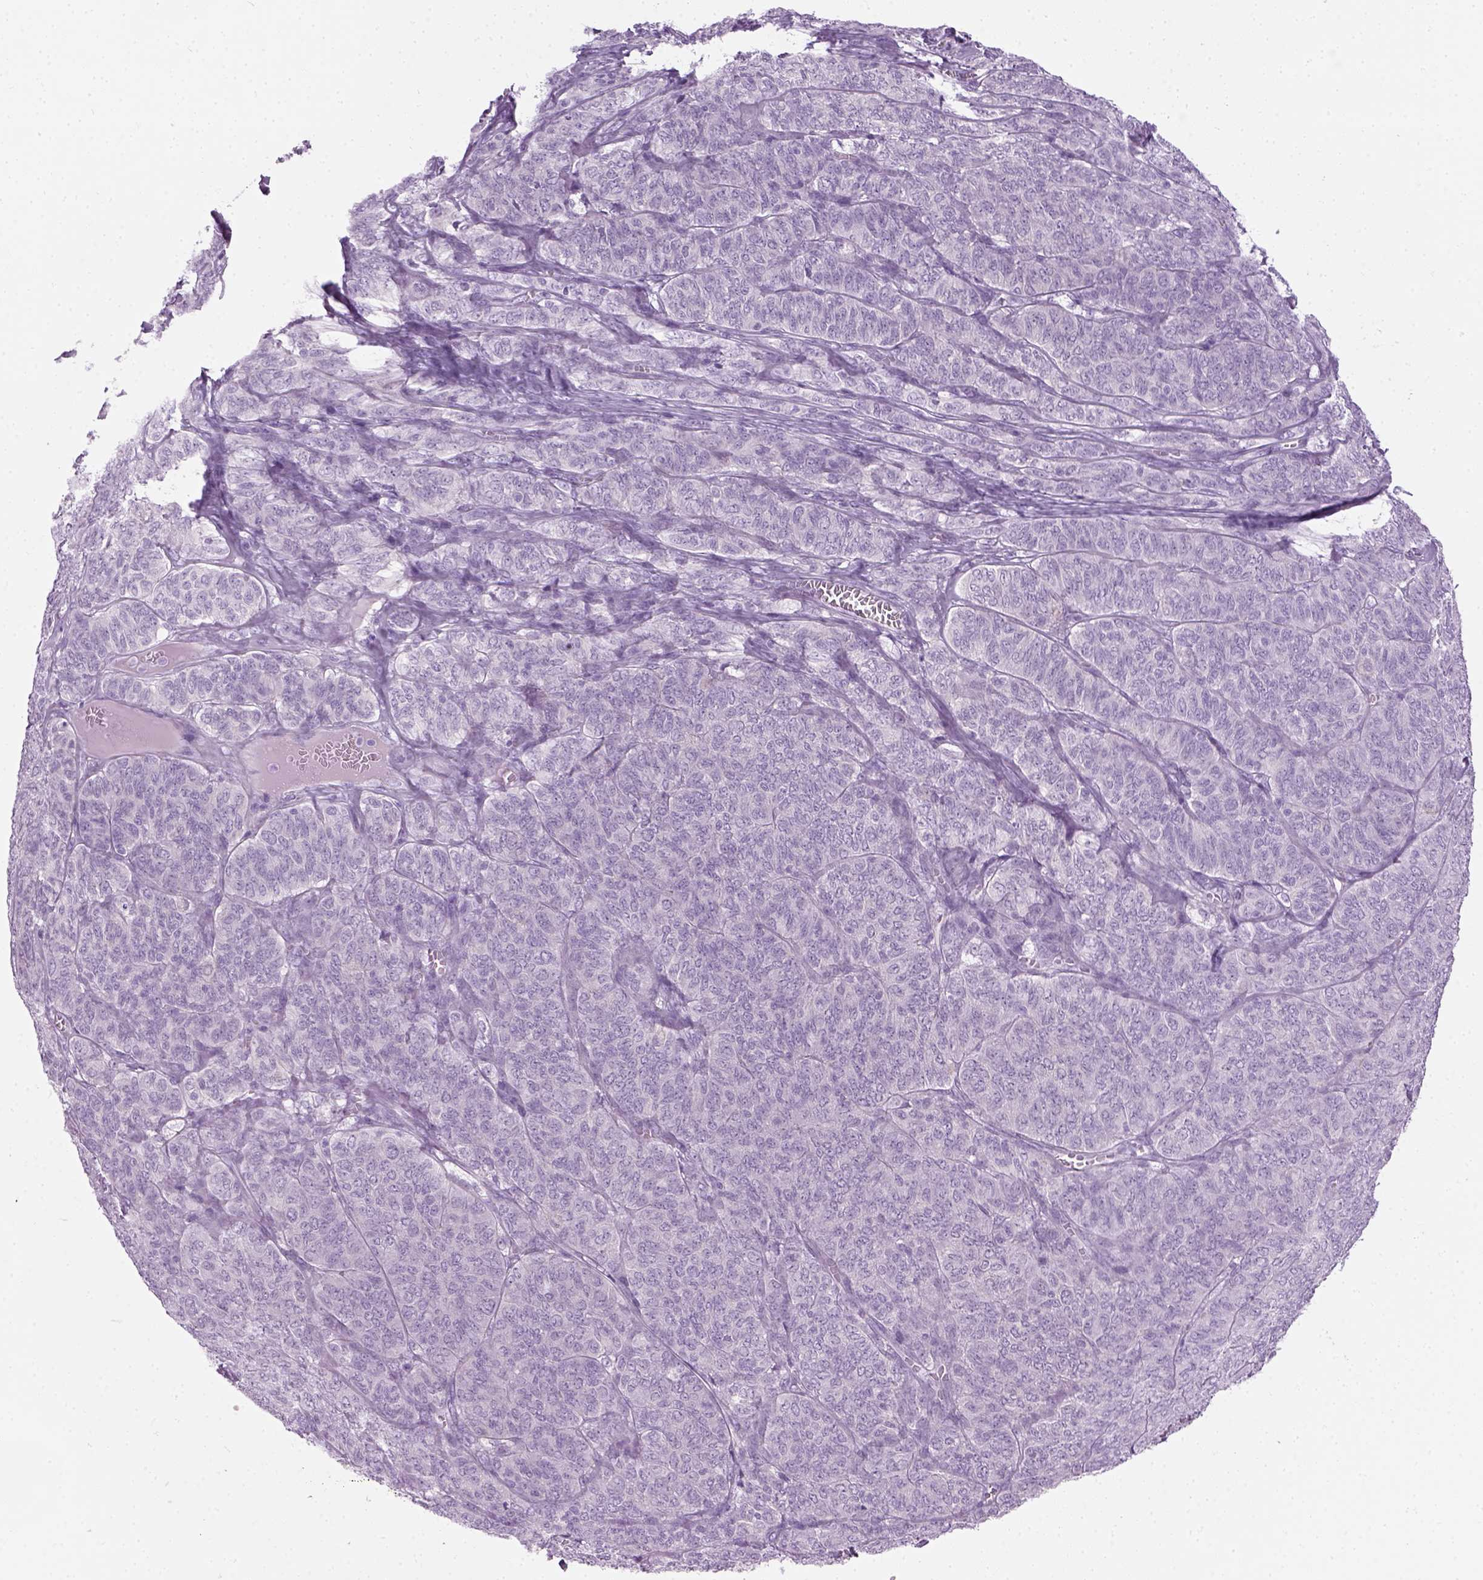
{"staining": {"intensity": "negative", "quantity": "none", "location": "none"}, "tissue": "ovarian cancer", "cell_type": "Tumor cells", "image_type": "cancer", "snomed": [{"axis": "morphology", "description": "Carcinoma, endometroid"}, {"axis": "topography", "description": "Ovary"}], "caption": "Protein analysis of endometroid carcinoma (ovarian) exhibits no significant expression in tumor cells.", "gene": "CIBAR2", "patient": {"sex": "female", "age": 80}}